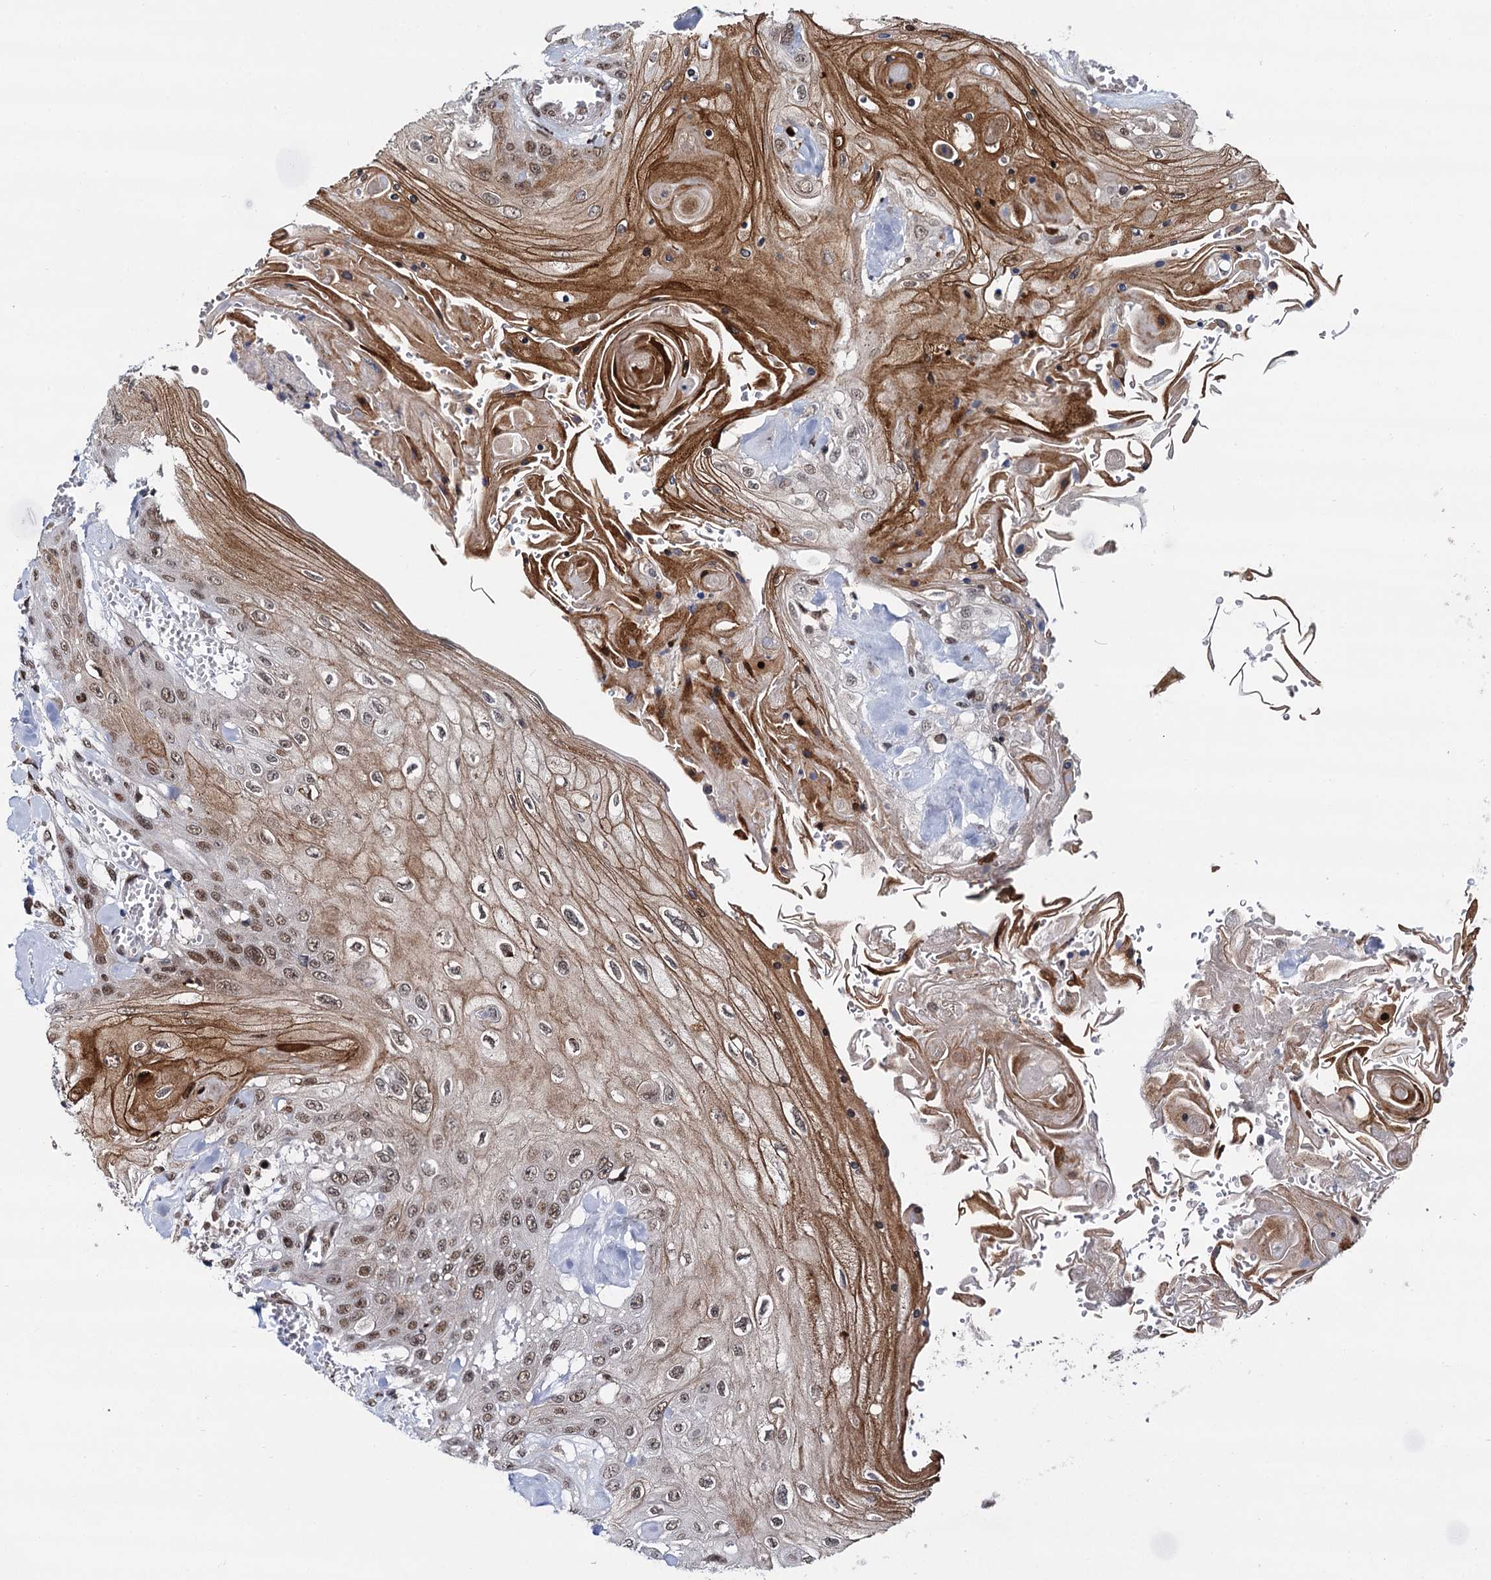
{"staining": {"intensity": "moderate", "quantity": ">75%", "location": "cytoplasmic/membranous,nuclear"}, "tissue": "head and neck cancer", "cell_type": "Tumor cells", "image_type": "cancer", "snomed": [{"axis": "morphology", "description": "Squamous cell carcinoma, NOS"}, {"axis": "topography", "description": "Head-Neck"}], "caption": "Immunohistochemistry (IHC) photomicrograph of neoplastic tissue: head and neck cancer (squamous cell carcinoma) stained using immunohistochemistry (IHC) displays medium levels of moderate protein expression localized specifically in the cytoplasmic/membranous and nuclear of tumor cells, appearing as a cytoplasmic/membranous and nuclear brown color.", "gene": "RUFY2", "patient": {"sex": "female", "age": 43}}